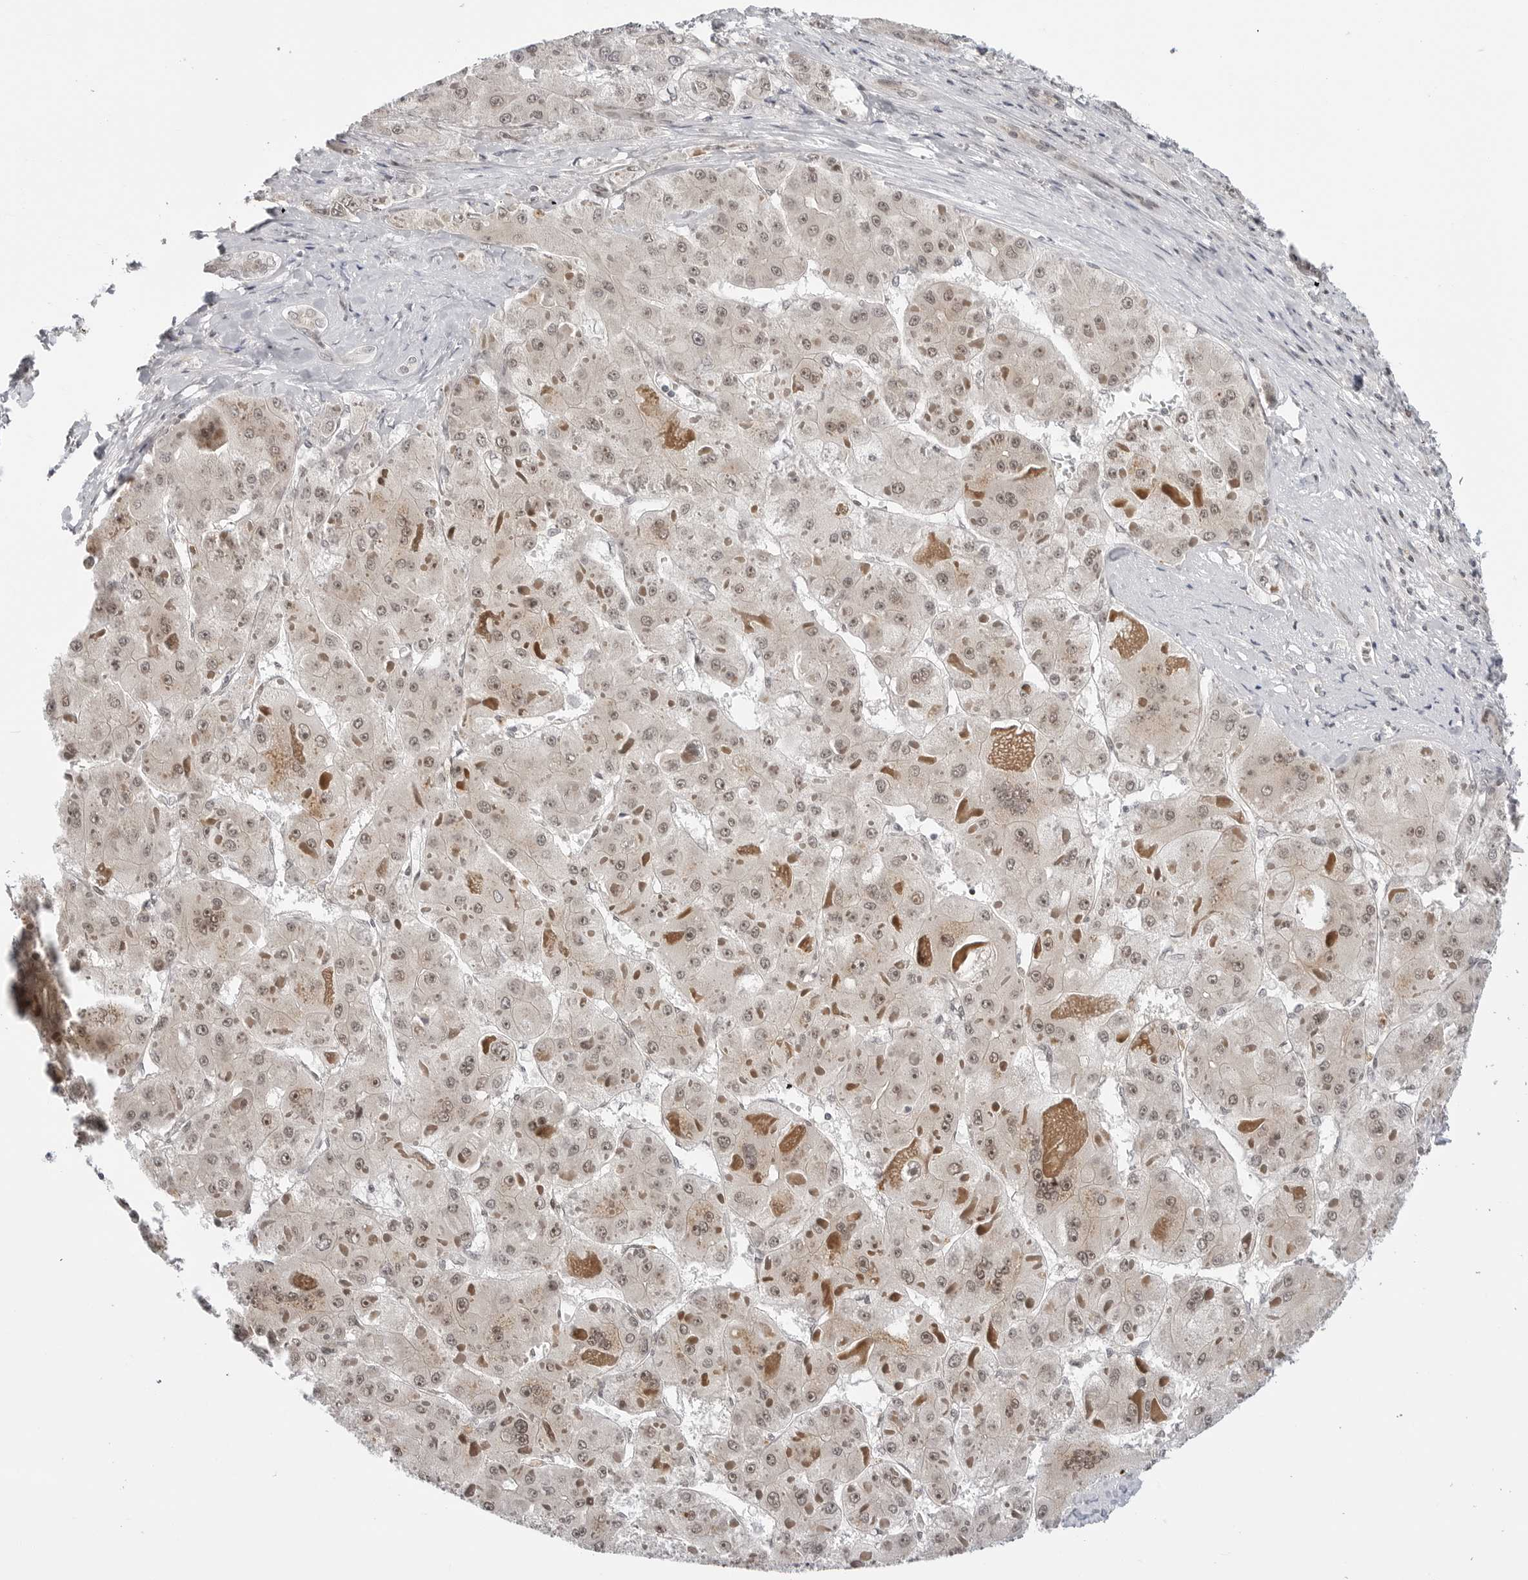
{"staining": {"intensity": "weak", "quantity": "25%-75%", "location": "cytoplasmic/membranous,nuclear"}, "tissue": "liver cancer", "cell_type": "Tumor cells", "image_type": "cancer", "snomed": [{"axis": "morphology", "description": "Carcinoma, Hepatocellular, NOS"}, {"axis": "topography", "description": "Liver"}], "caption": "The photomicrograph shows a brown stain indicating the presence of a protein in the cytoplasmic/membranous and nuclear of tumor cells in liver cancer (hepatocellular carcinoma). (brown staining indicates protein expression, while blue staining denotes nuclei).", "gene": "C8orf33", "patient": {"sex": "female", "age": 73}}